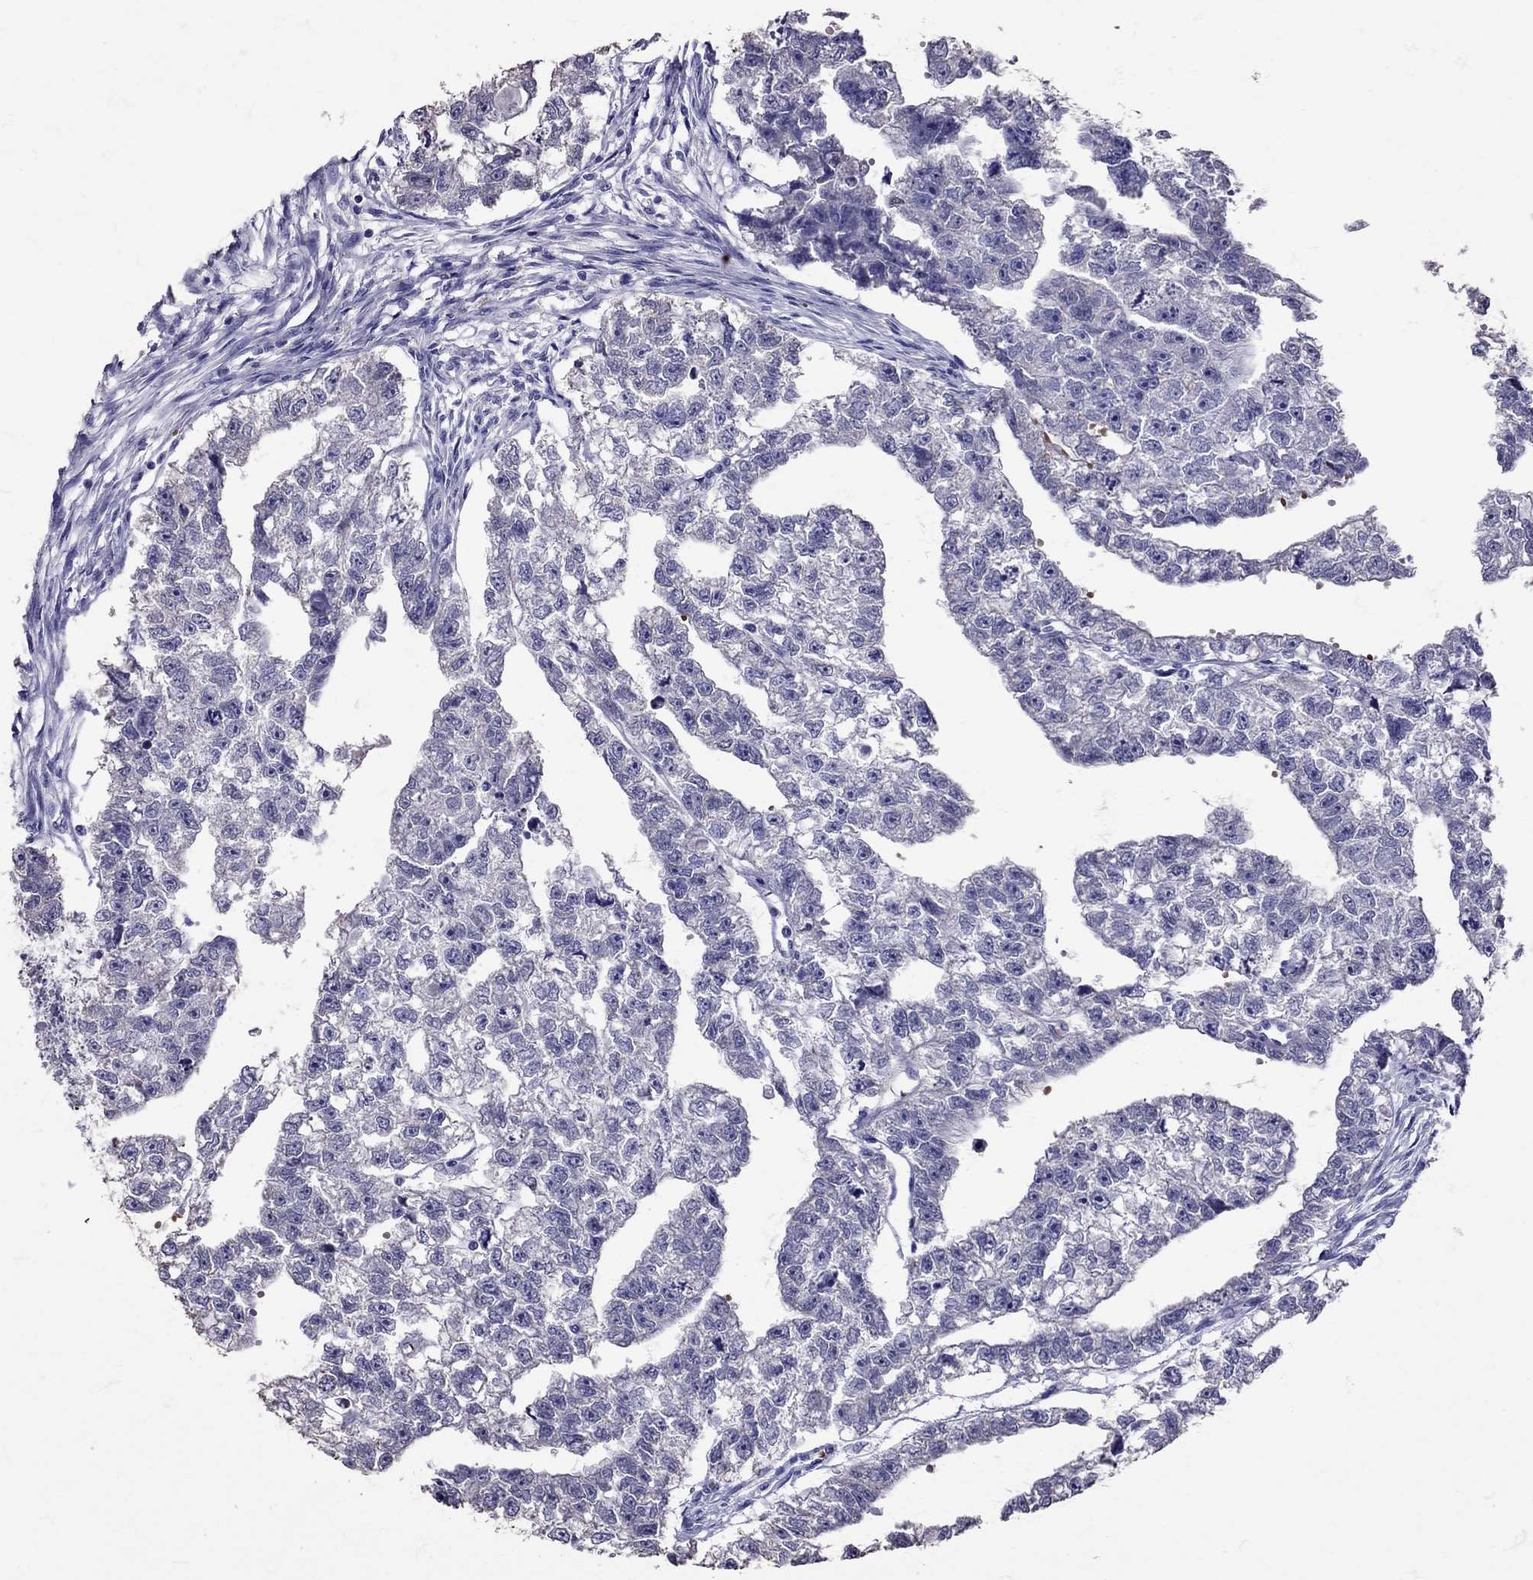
{"staining": {"intensity": "negative", "quantity": "none", "location": "none"}, "tissue": "testis cancer", "cell_type": "Tumor cells", "image_type": "cancer", "snomed": [{"axis": "morphology", "description": "Carcinoma, Embryonal, NOS"}, {"axis": "morphology", "description": "Teratoma, malignant, NOS"}, {"axis": "topography", "description": "Testis"}], "caption": "This is an immunohistochemistry micrograph of human testis teratoma (malignant). There is no positivity in tumor cells.", "gene": "TBR1", "patient": {"sex": "male", "age": 44}}